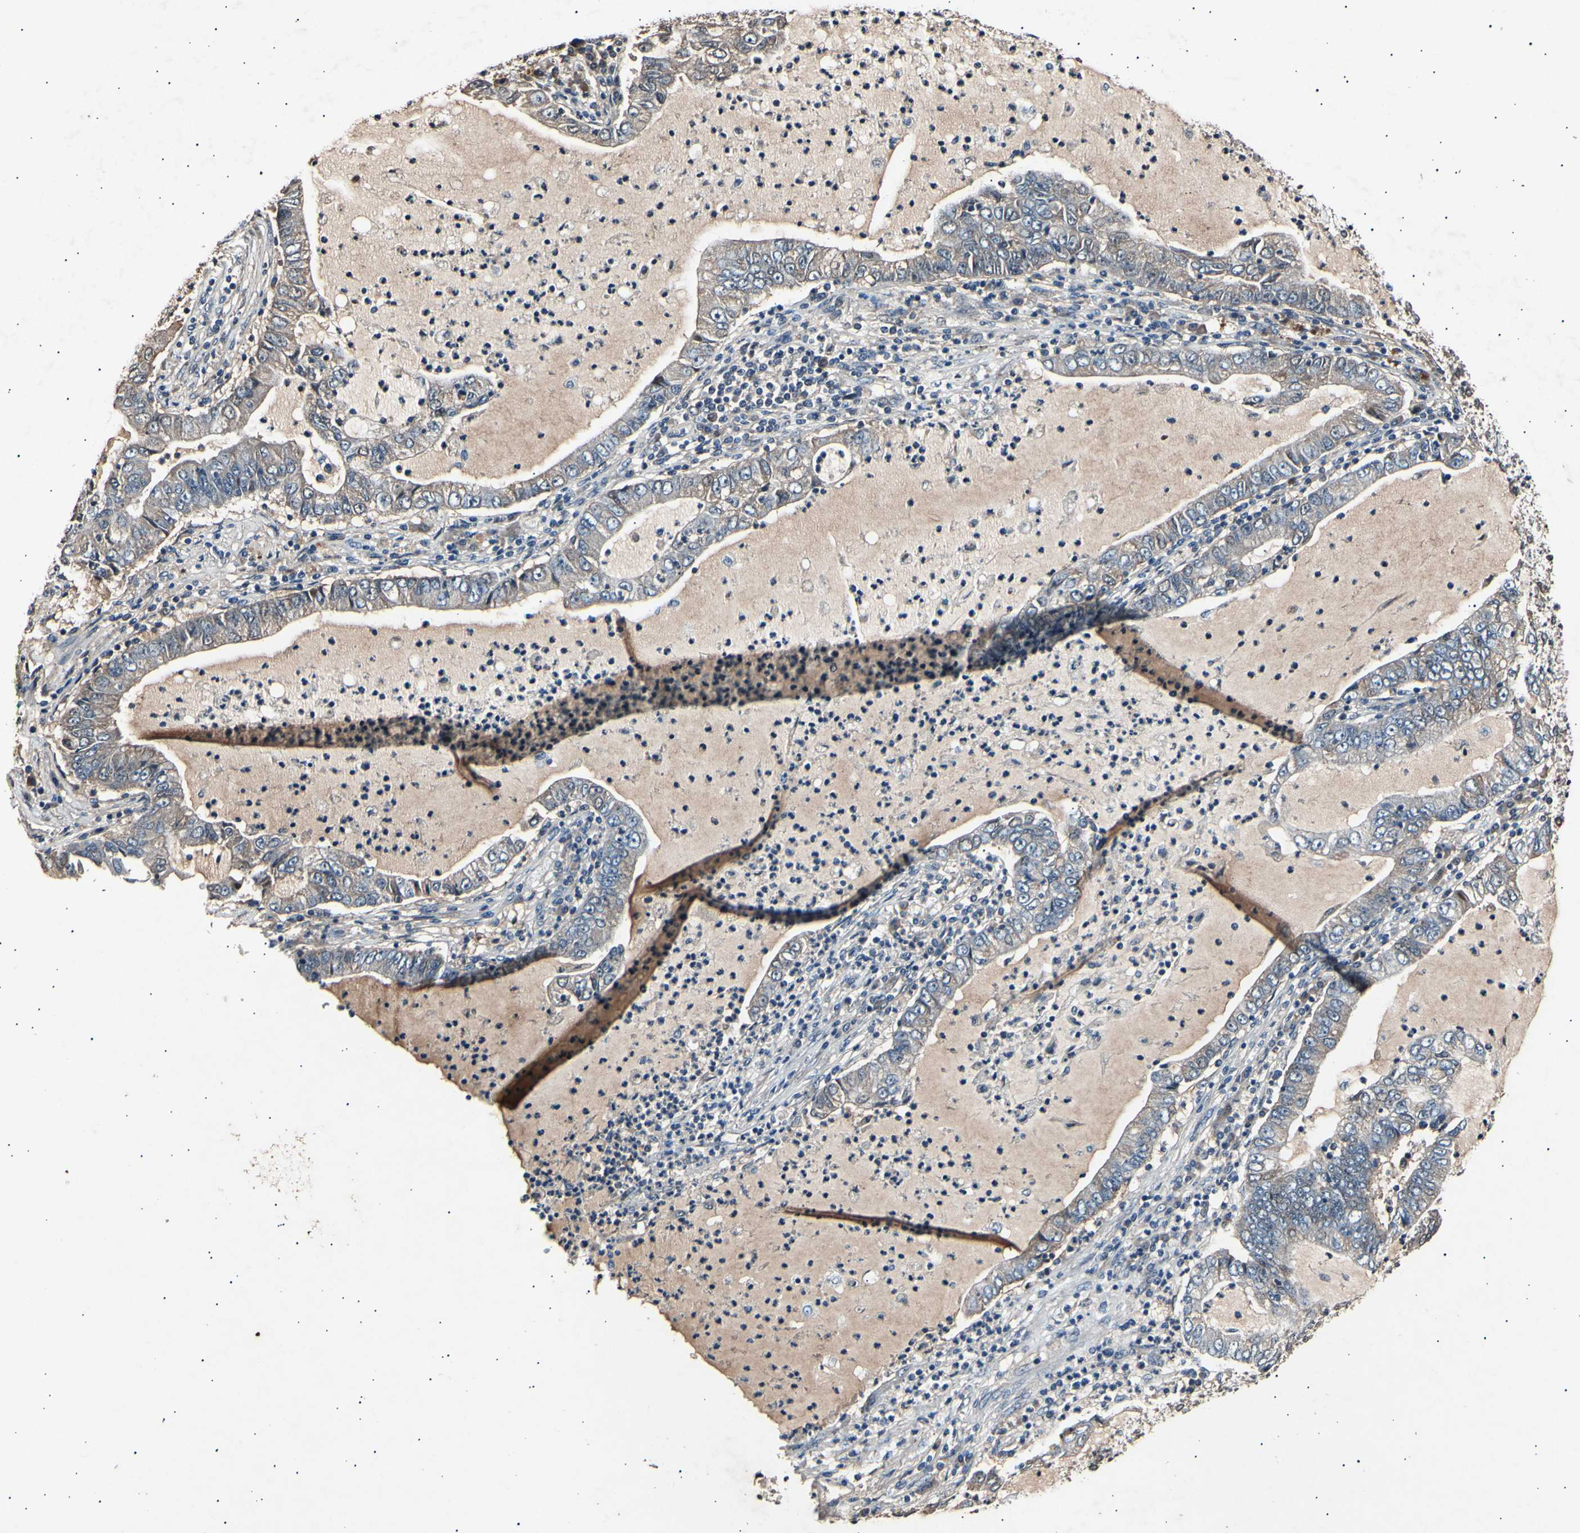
{"staining": {"intensity": "weak", "quantity": "<25%", "location": "cytoplasmic/membranous"}, "tissue": "lung cancer", "cell_type": "Tumor cells", "image_type": "cancer", "snomed": [{"axis": "morphology", "description": "Adenocarcinoma, NOS"}, {"axis": "topography", "description": "Lung"}], "caption": "Immunohistochemistry of lung cancer (adenocarcinoma) reveals no positivity in tumor cells.", "gene": "ADCY3", "patient": {"sex": "female", "age": 51}}